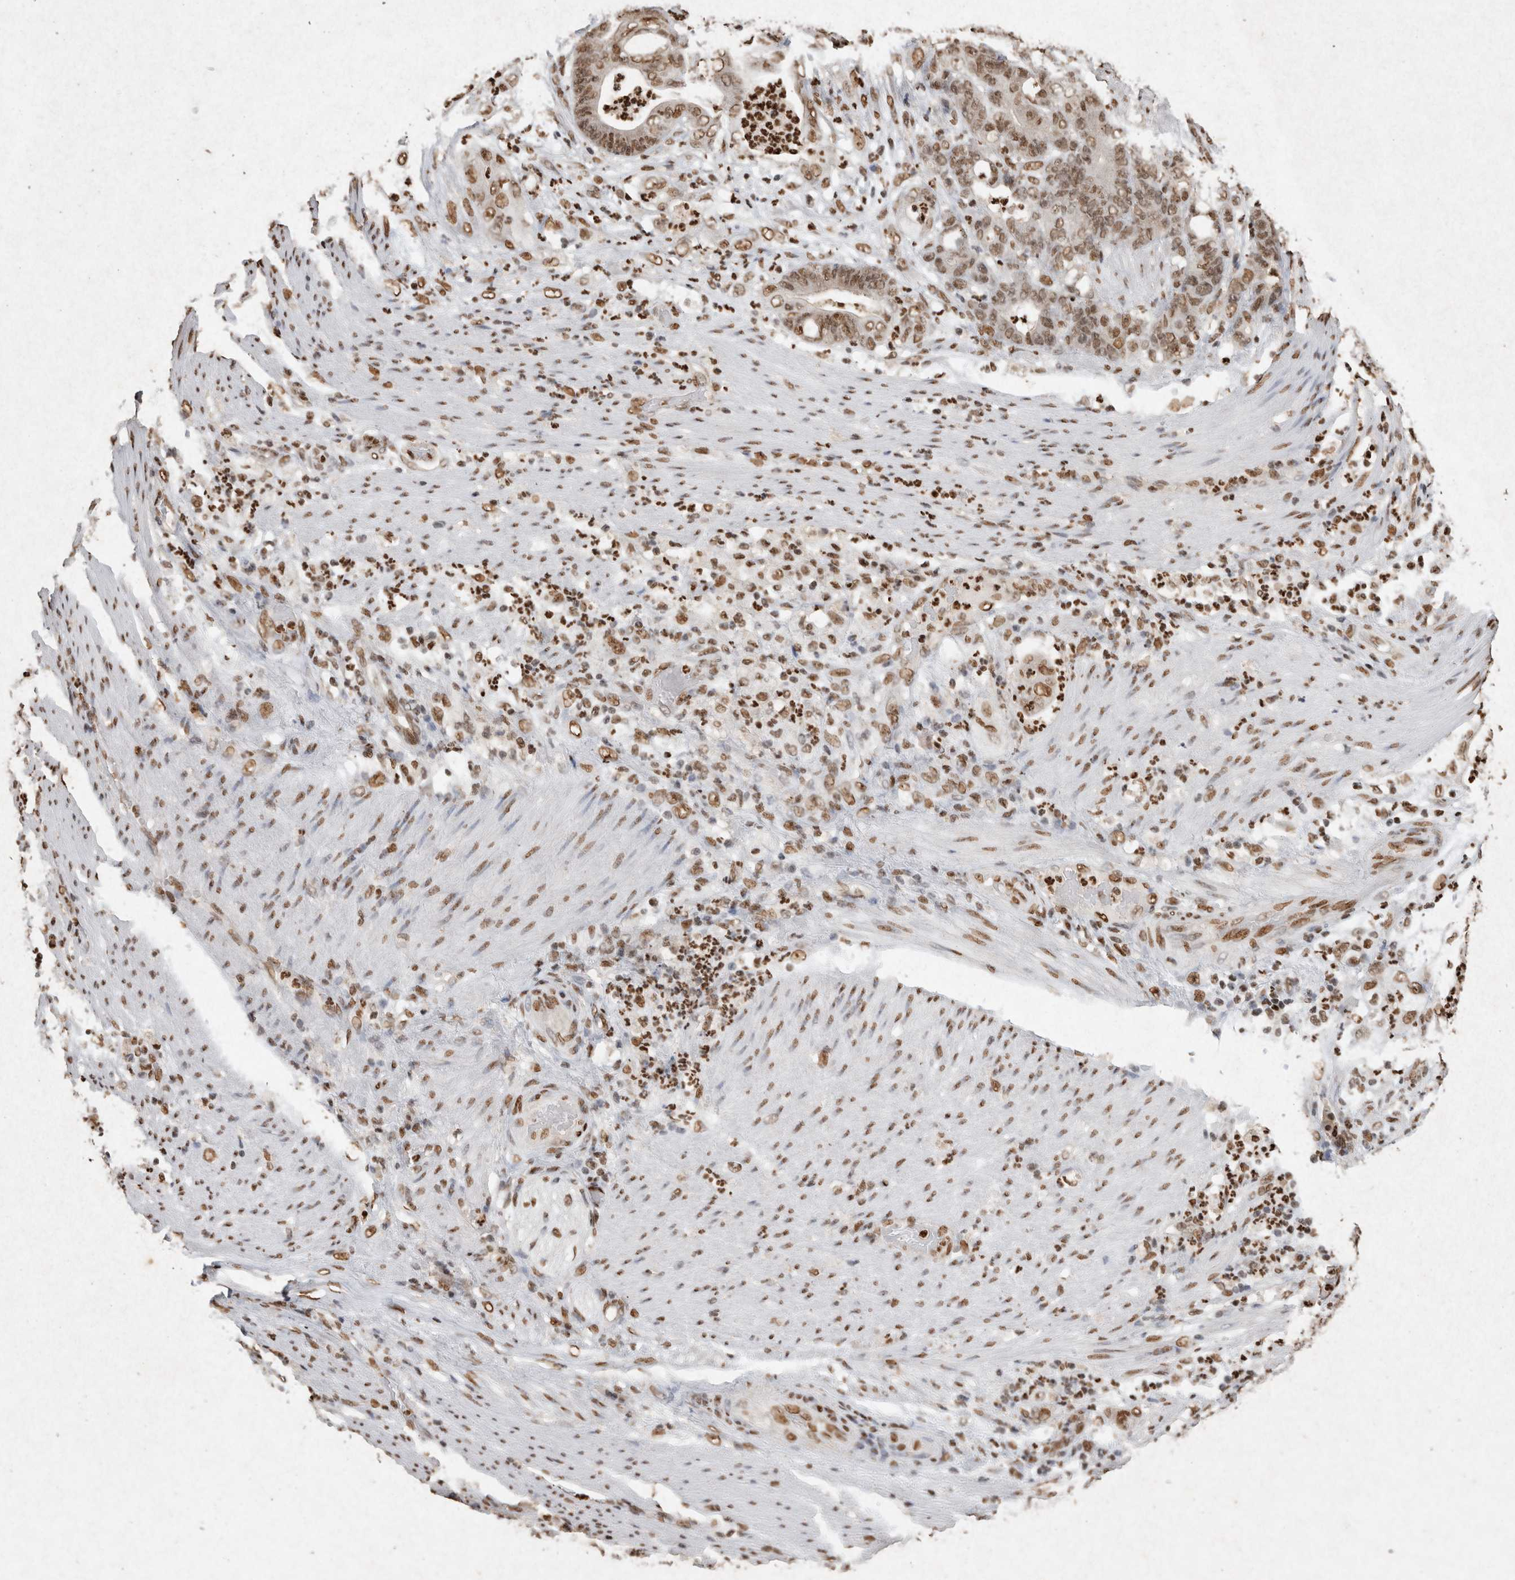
{"staining": {"intensity": "moderate", "quantity": ">75%", "location": "nuclear"}, "tissue": "stomach cancer", "cell_type": "Tumor cells", "image_type": "cancer", "snomed": [{"axis": "morphology", "description": "Adenocarcinoma, NOS"}, {"axis": "topography", "description": "Stomach"}], "caption": "High-magnification brightfield microscopy of stomach cancer stained with DAB (3,3'-diaminobenzidine) (brown) and counterstained with hematoxylin (blue). tumor cells exhibit moderate nuclear staining is seen in approximately>75% of cells. The protein is shown in brown color, while the nuclei are stained blue.", "gene": "HDGF", "patient": {"sex": "female", "age": 73}}